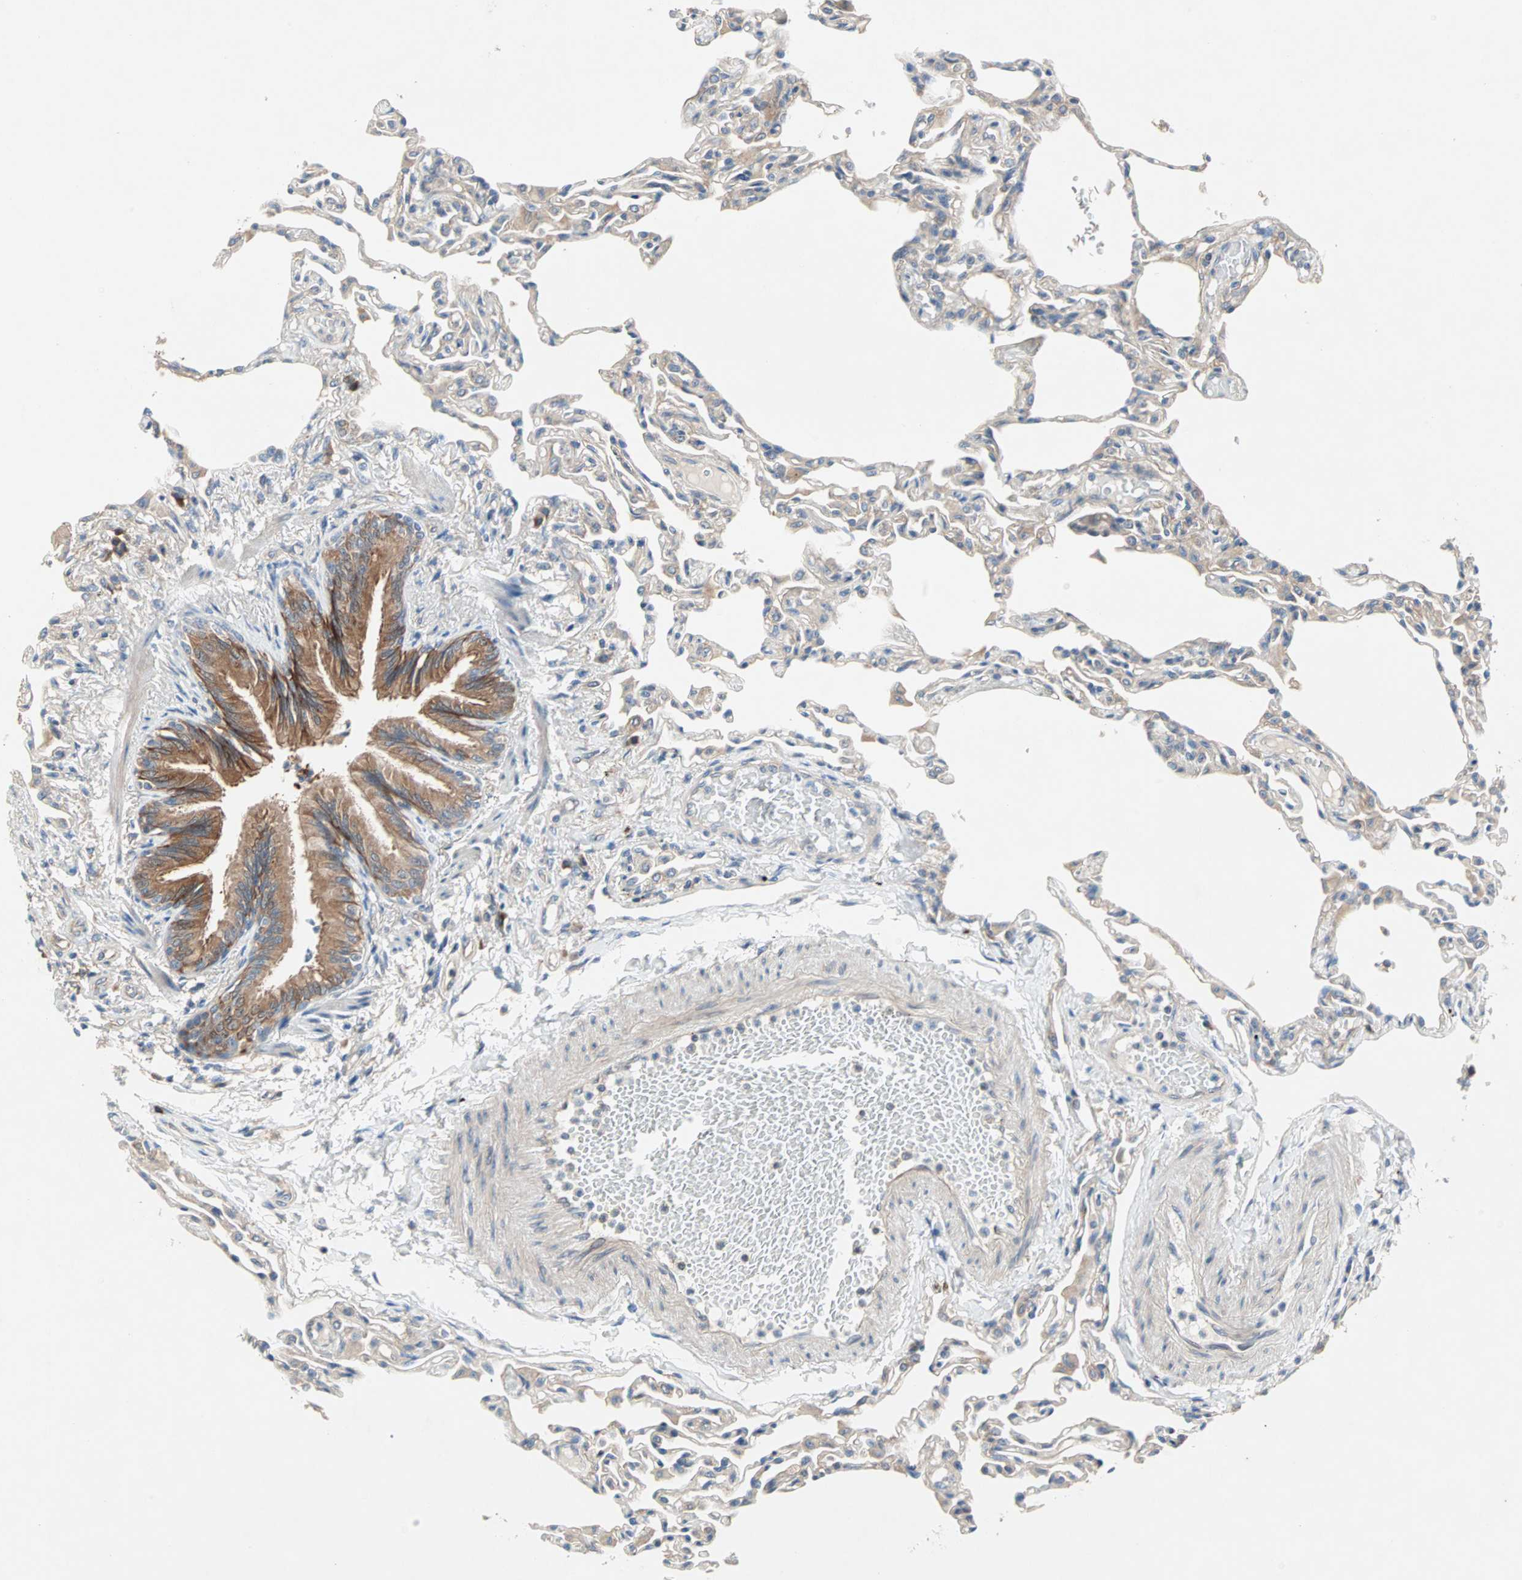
{"staining": {"intensity": "weak", "quantity": "<25%", "location": "cytoplasmic/membranous"}, "tissue": "lung", "cell_type": "Alveolar cells", "image_type": "normal", "snomed": [{"axis": "morphology", "description": "Normal tissue, NOS"}, {"axis": "topography", "description": "Lung"}], "caption": "There is no significant expression in alveolar cells of lung. (Stains: DAB (3,3'-diaminobenzidine) immunohistochemistry (IHC) with hematoxylin counter stain, Microscopy: brightfield microscopy at high magnification).", "gene": "PDE8A", "patient": {"sex": "female", "age": 49}}